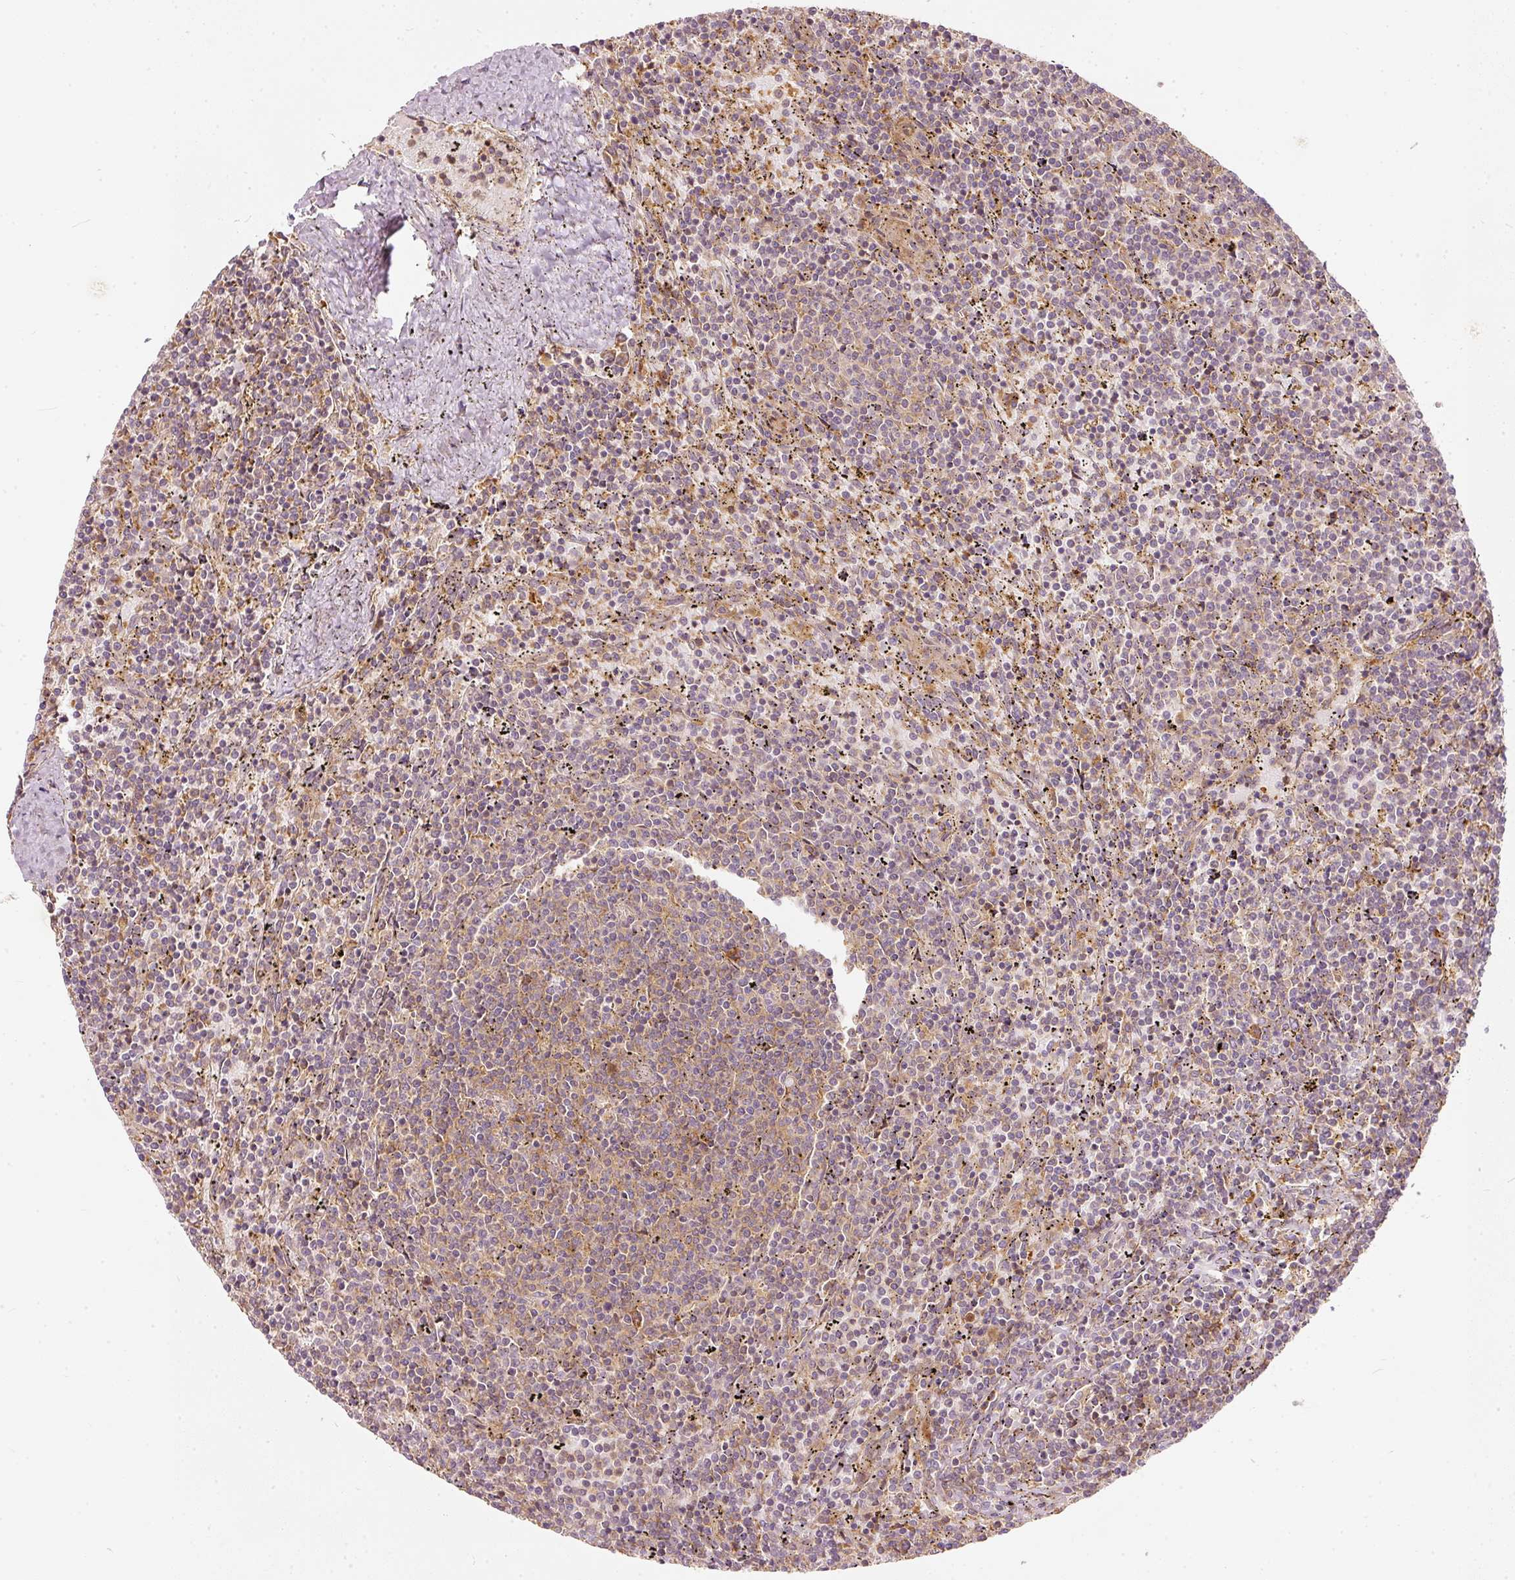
{"staining": {"intensity": "weak", "quantity": "<25%", "location": "cytoplasmic/membranous"}, "tissue": "lymphoma", "cell_type": "Tumor cells", "image_type": "cancer", "snomed": [{"axis": "morphology", "description": "Malignant lymphoma, non-Hodgkin's type, Low grade"}, {"axis": "topography", "description": "Spleen"}], "caption": "There is no significant expression in tumor cells of malignant lymphoma, non-Hodgkin's type (low-grade). (Brightfield microscopy of DAB (3,3'-diaminobenzidine) IHC at high magnification).", "gene": "EIF3B", "patient": {"sex": "female", "age": 50}}